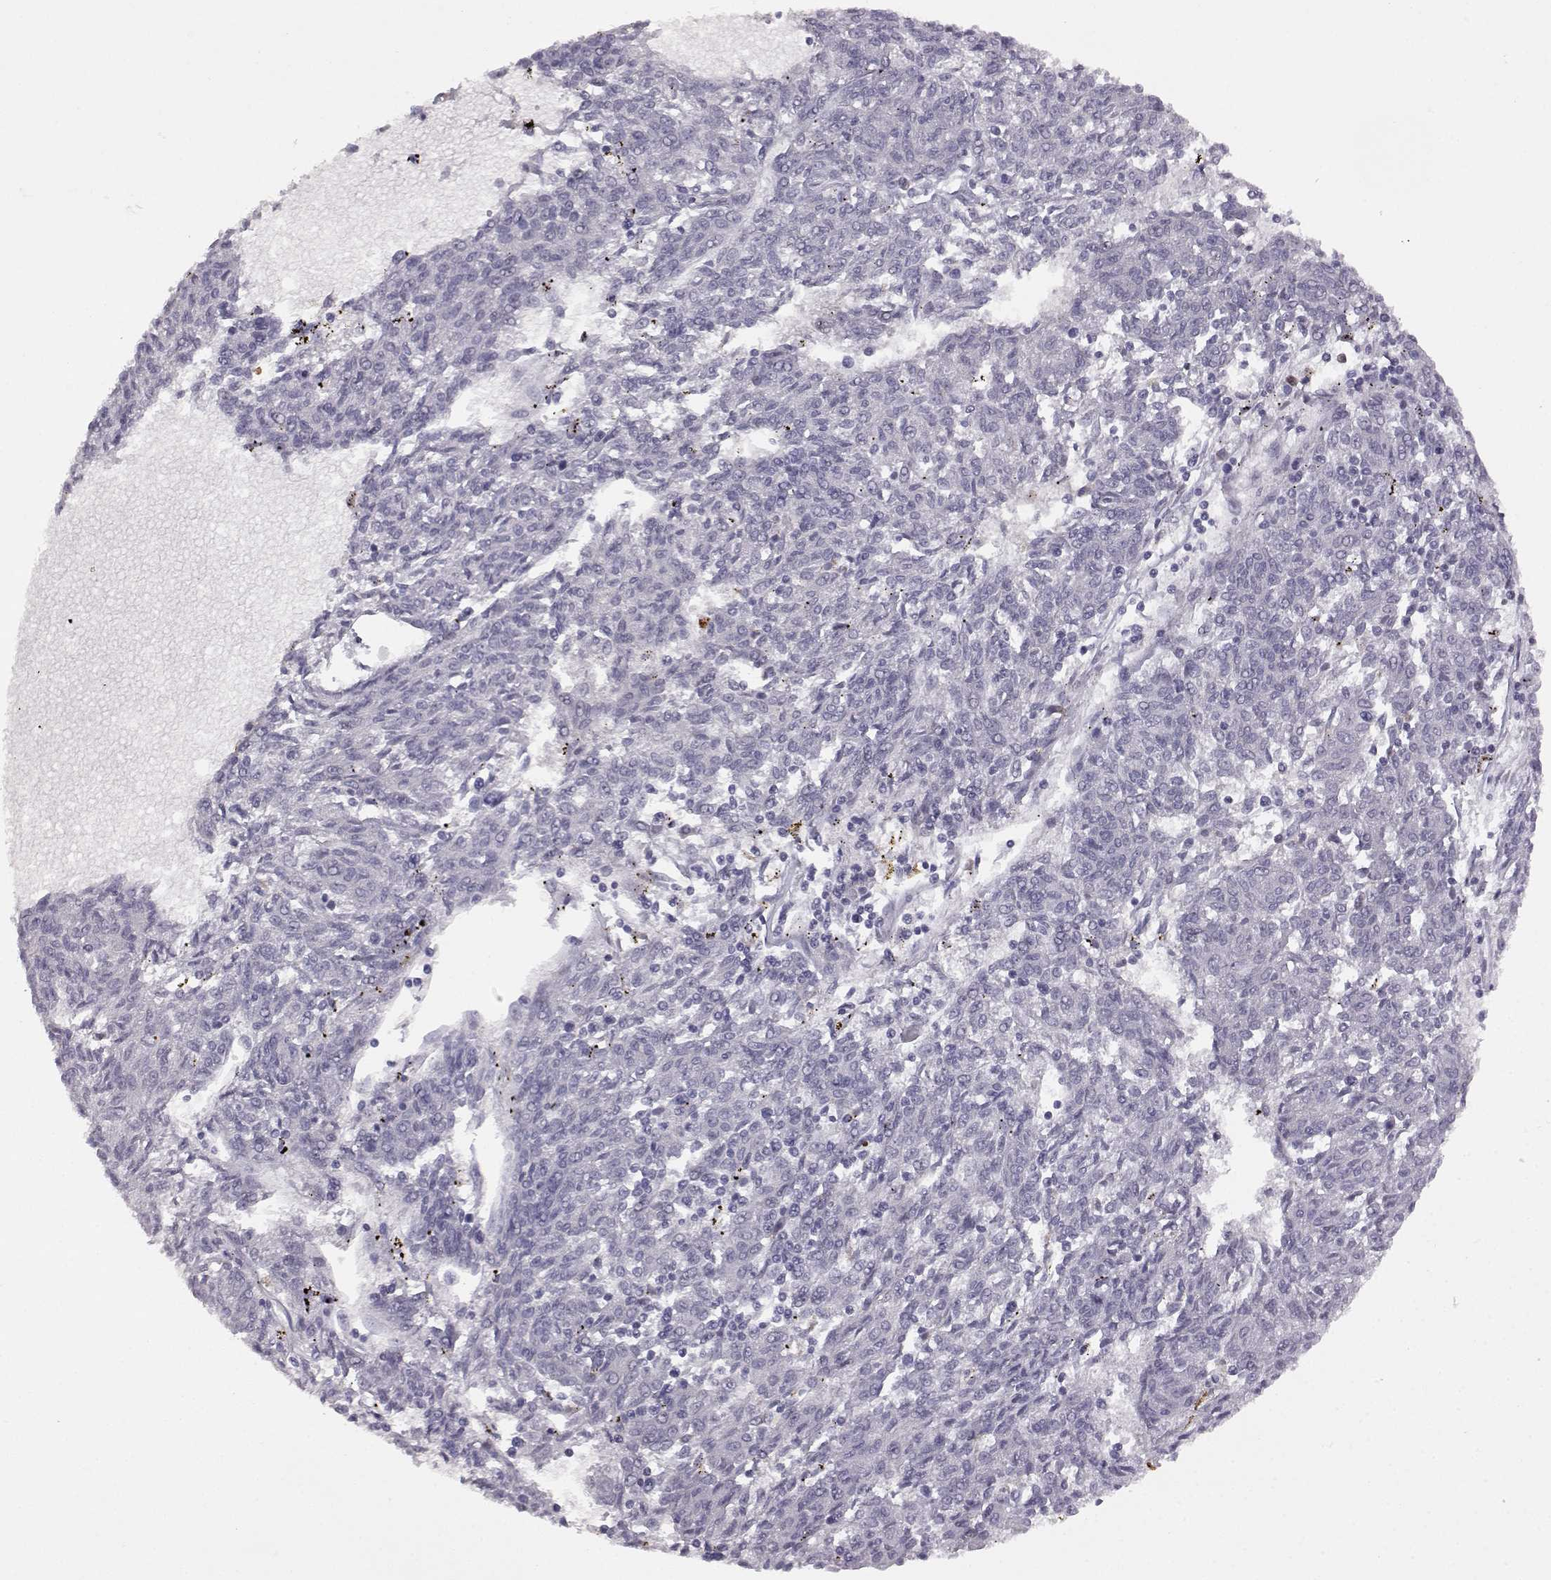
{"staining": {"intensity": "negative", "quantity": "none", "location": "none"}, "tissue": "melanoma", "cell_type": "Tumor cells", "image_type": "cancer", "snomed": [{"axis": "morphology", "description": "Malignant melanoma, NOS"}, {"axis": "topography", "description": "Skin"}], "caption": "Immunohistochemical staining of melanoma demonstrates no significant staining in tumor cells. (Brightfield microscopy of DAB immunohistochemistry at high magnification).", "gene": "VGF", "patient": {"sex": "female", "age": 72}}